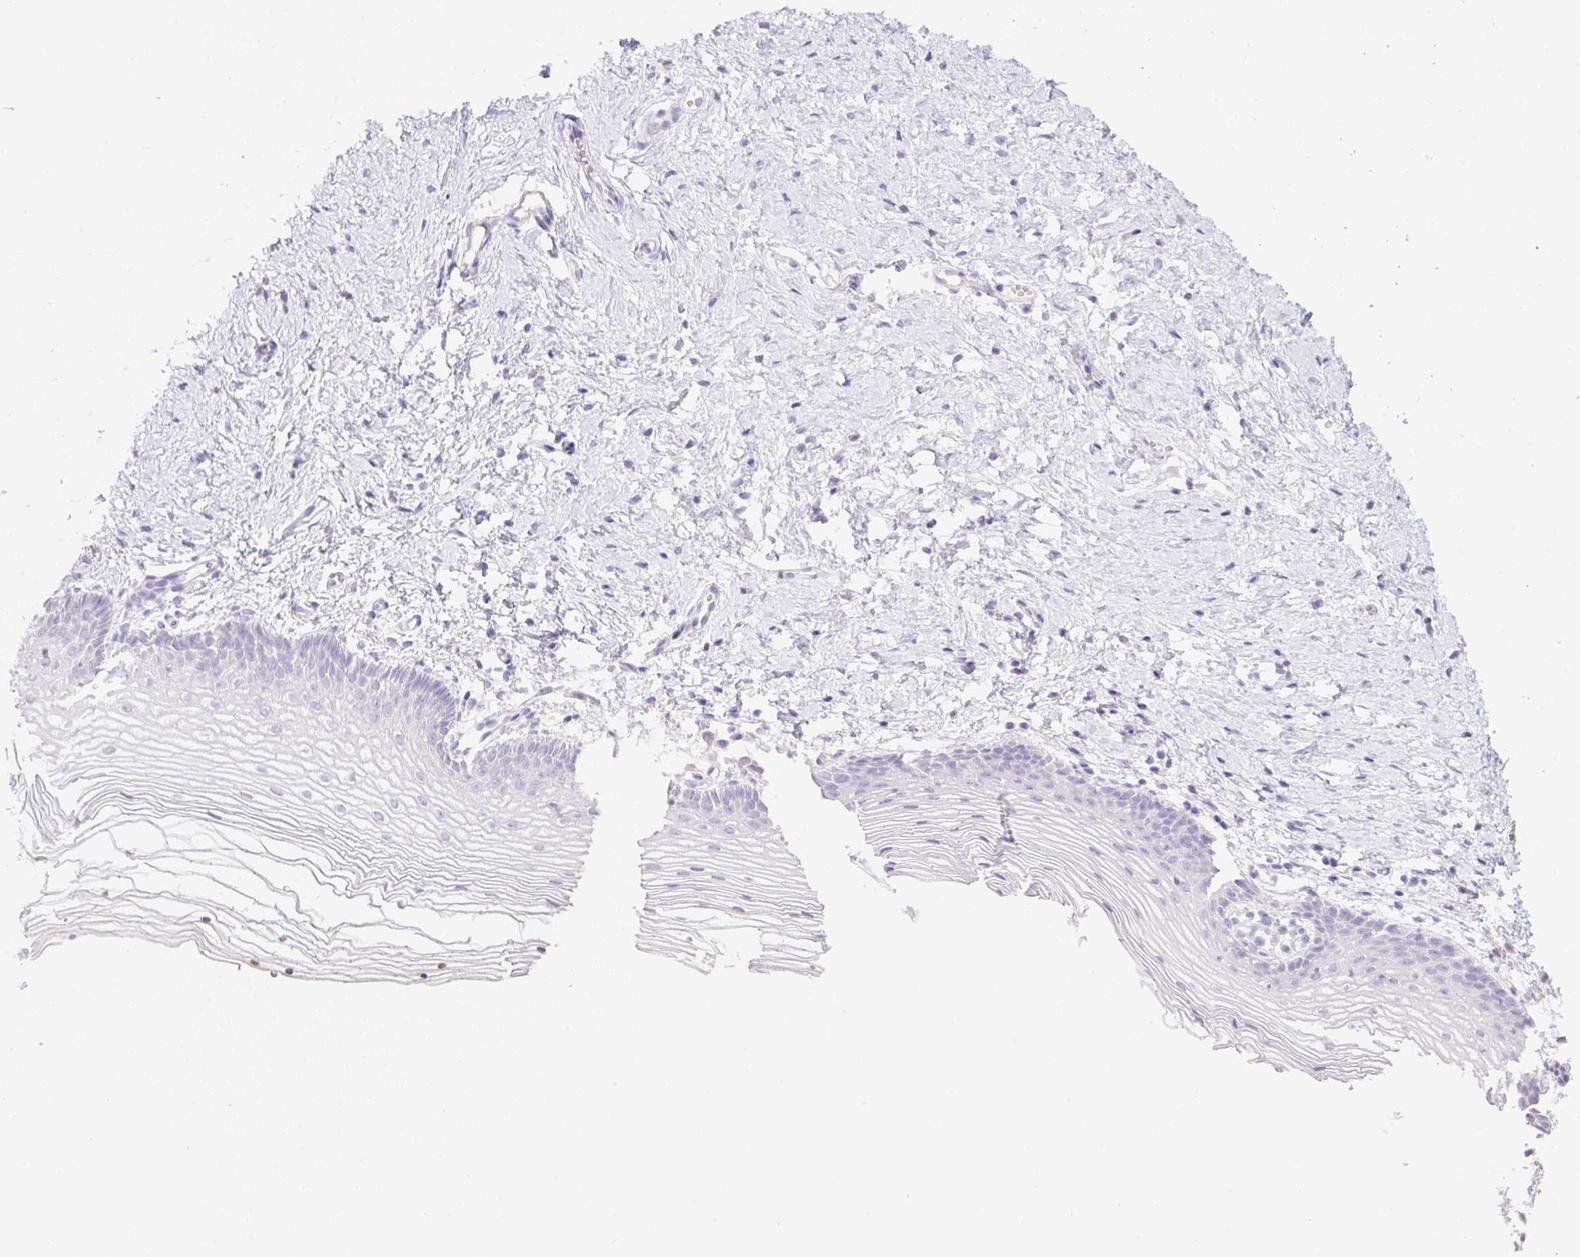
{"staining": {"intensity": "negative", "quantity": "none", "location": "none"}, "tissue": "vagina", "cell_type": "Squamous epithelial cells", "image_type": "normal", "snomed": [{"axis": "morphology", "description": "Normal tissue, NOS"}, {"axis": "topography", "description": "Vagina"}], "caption": "High magnification brightfield microscopy of unremarkable vagina stained with DAB (3,3'-diaminobenzidine) (brown) and counterstained with hematoxylin (blue): squamous epithelial cells show no significant positivity. The staining was performed using DAB to visualize the protein expression in brown, while the nuclei were stained in blue with hematoxylin (Magnification: 20x).", "gene": "HCRTR2", "patient": {"sex": "female", "age": 56}}